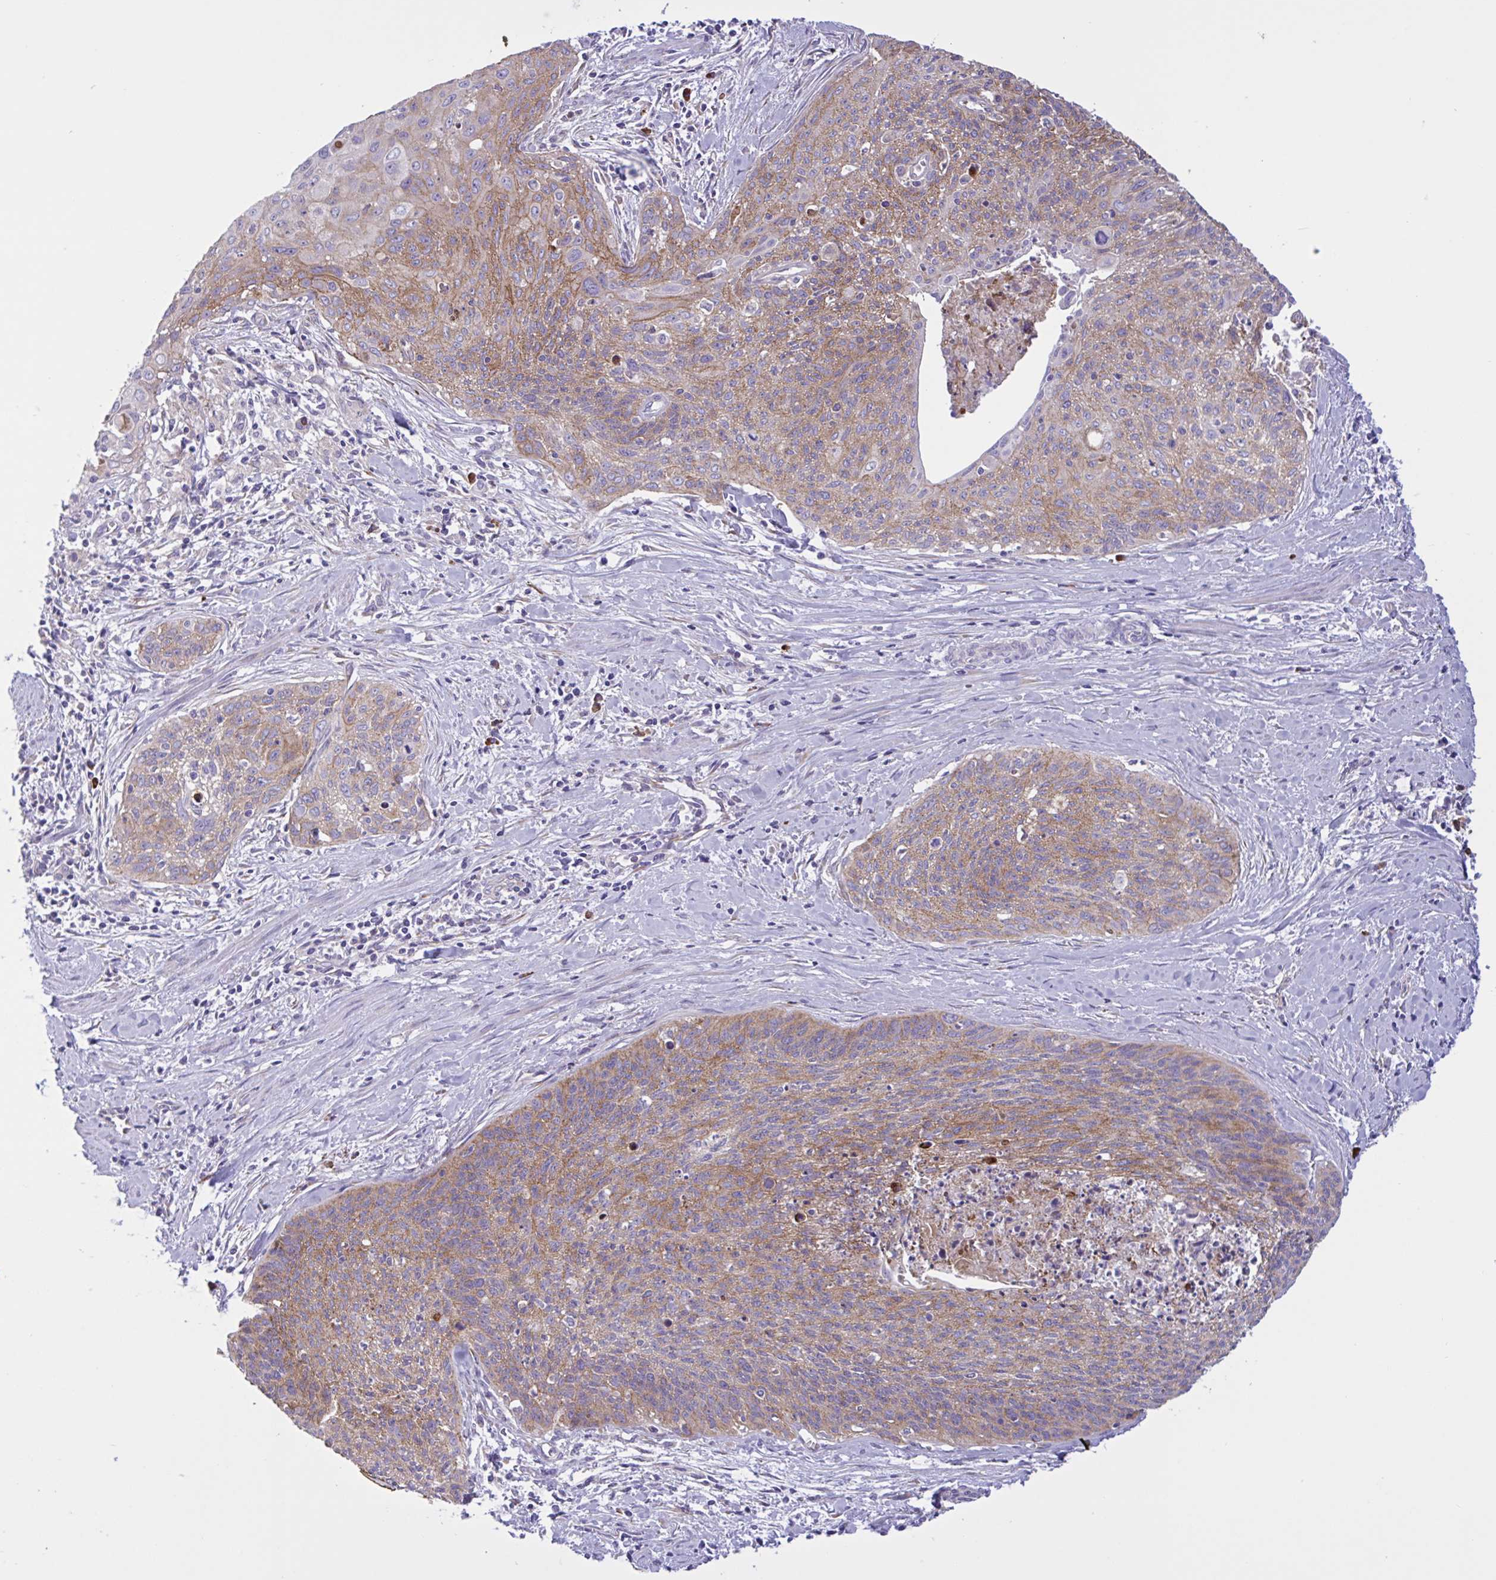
{"staining": {"intensity": "moderate", "quantity": ">75%", "location": "cytoplasmic/membranous"}, "tissue": "cervical cancer", "cell_type": "Tumor cells", "image_type": "cancer", "snomed": [{"axis": "morphology", "description": "Squamous cell carcinoma, NOS"}, {"axis": "topography", "description": "Cervix"}], "caption": "Protein expression analysis of human cervical squamous cell carcinoma reveals moderate cytoplasmic/membranous expression in approximately >75% of tumor cells.", "gene": "DSC3", "patient": {"sex": "female", "age": 55}}